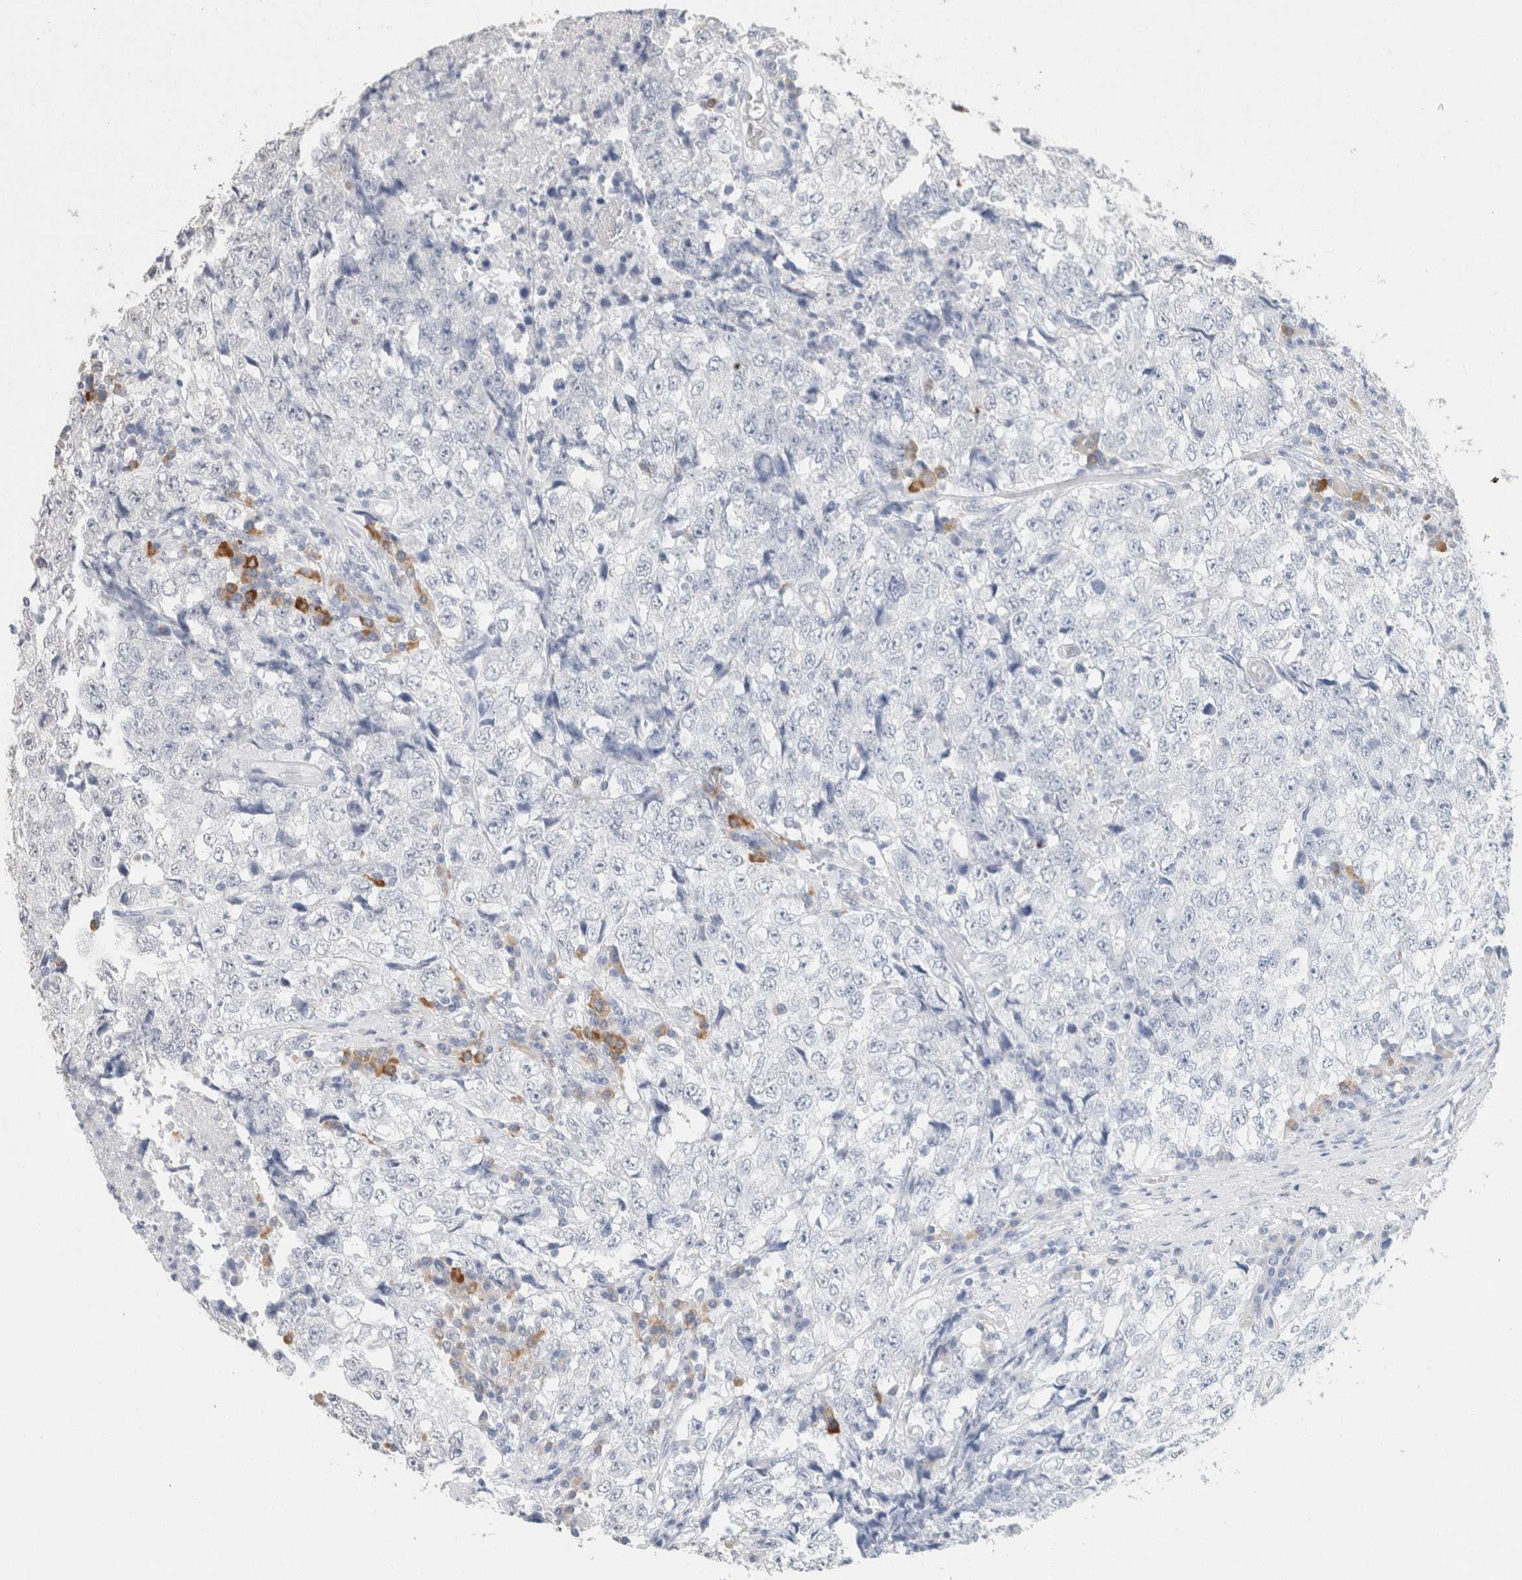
{"staining": {"intensity": "negative", "quantity": "none", "location": "none"}, "tissue": "testis cancer", "cell_type": "Tumor cells", "image_type": "cancer", "snomed": [{"axis": "morphology", "description": "Necrosis, NOS"}, {"axis": "morphology", "description": "Carcinoma, Embryonal, NOS"}, {"axis": "topography", "description": "Testis"}], "caption": "Testis cancer (embryonal carcinoma) was stained to show a protein in brown. There is no significant expression in tumor cells.", "gene": "CD80", "patient": {"sex": "male", "age": 19}}